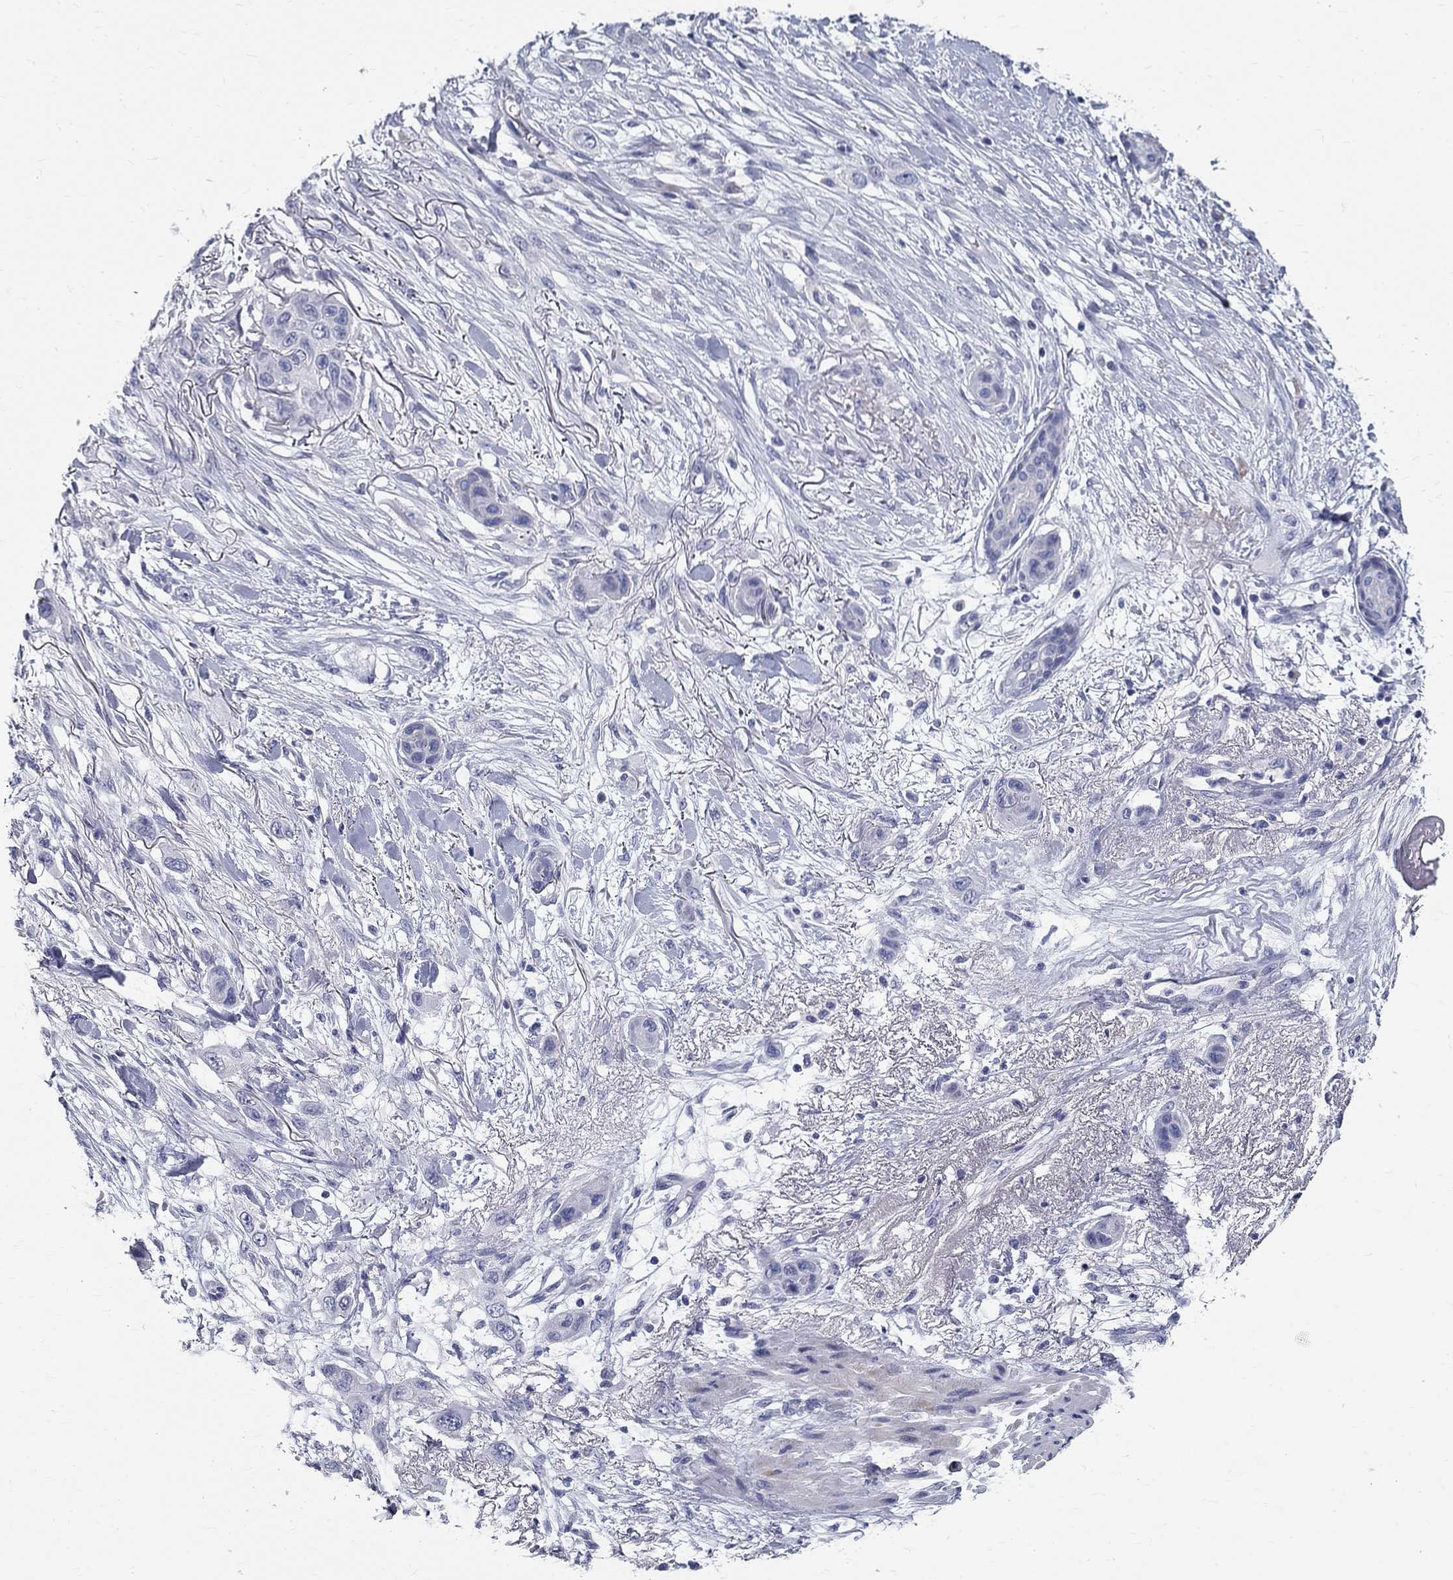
{"staining": {"intensity": "negative", "quantity": "none", "location": "none"}, "tissue": "skin cancer", "cell_type": "Tumor cells", "image_type": "cancer", "snomed": [{"axis": "morphology", "description": "Squamous cell carcinoma, NOS"}, {"axis": "topography", "description": "Skin"}], "caption": "The immunohistochemistry (IHC) micrograph has no significant staining in tumor cells of squamous cell carcinoma (skin) tissue.", "gene": "TGM4", "patient": {"sex": "male", "age": 79}}